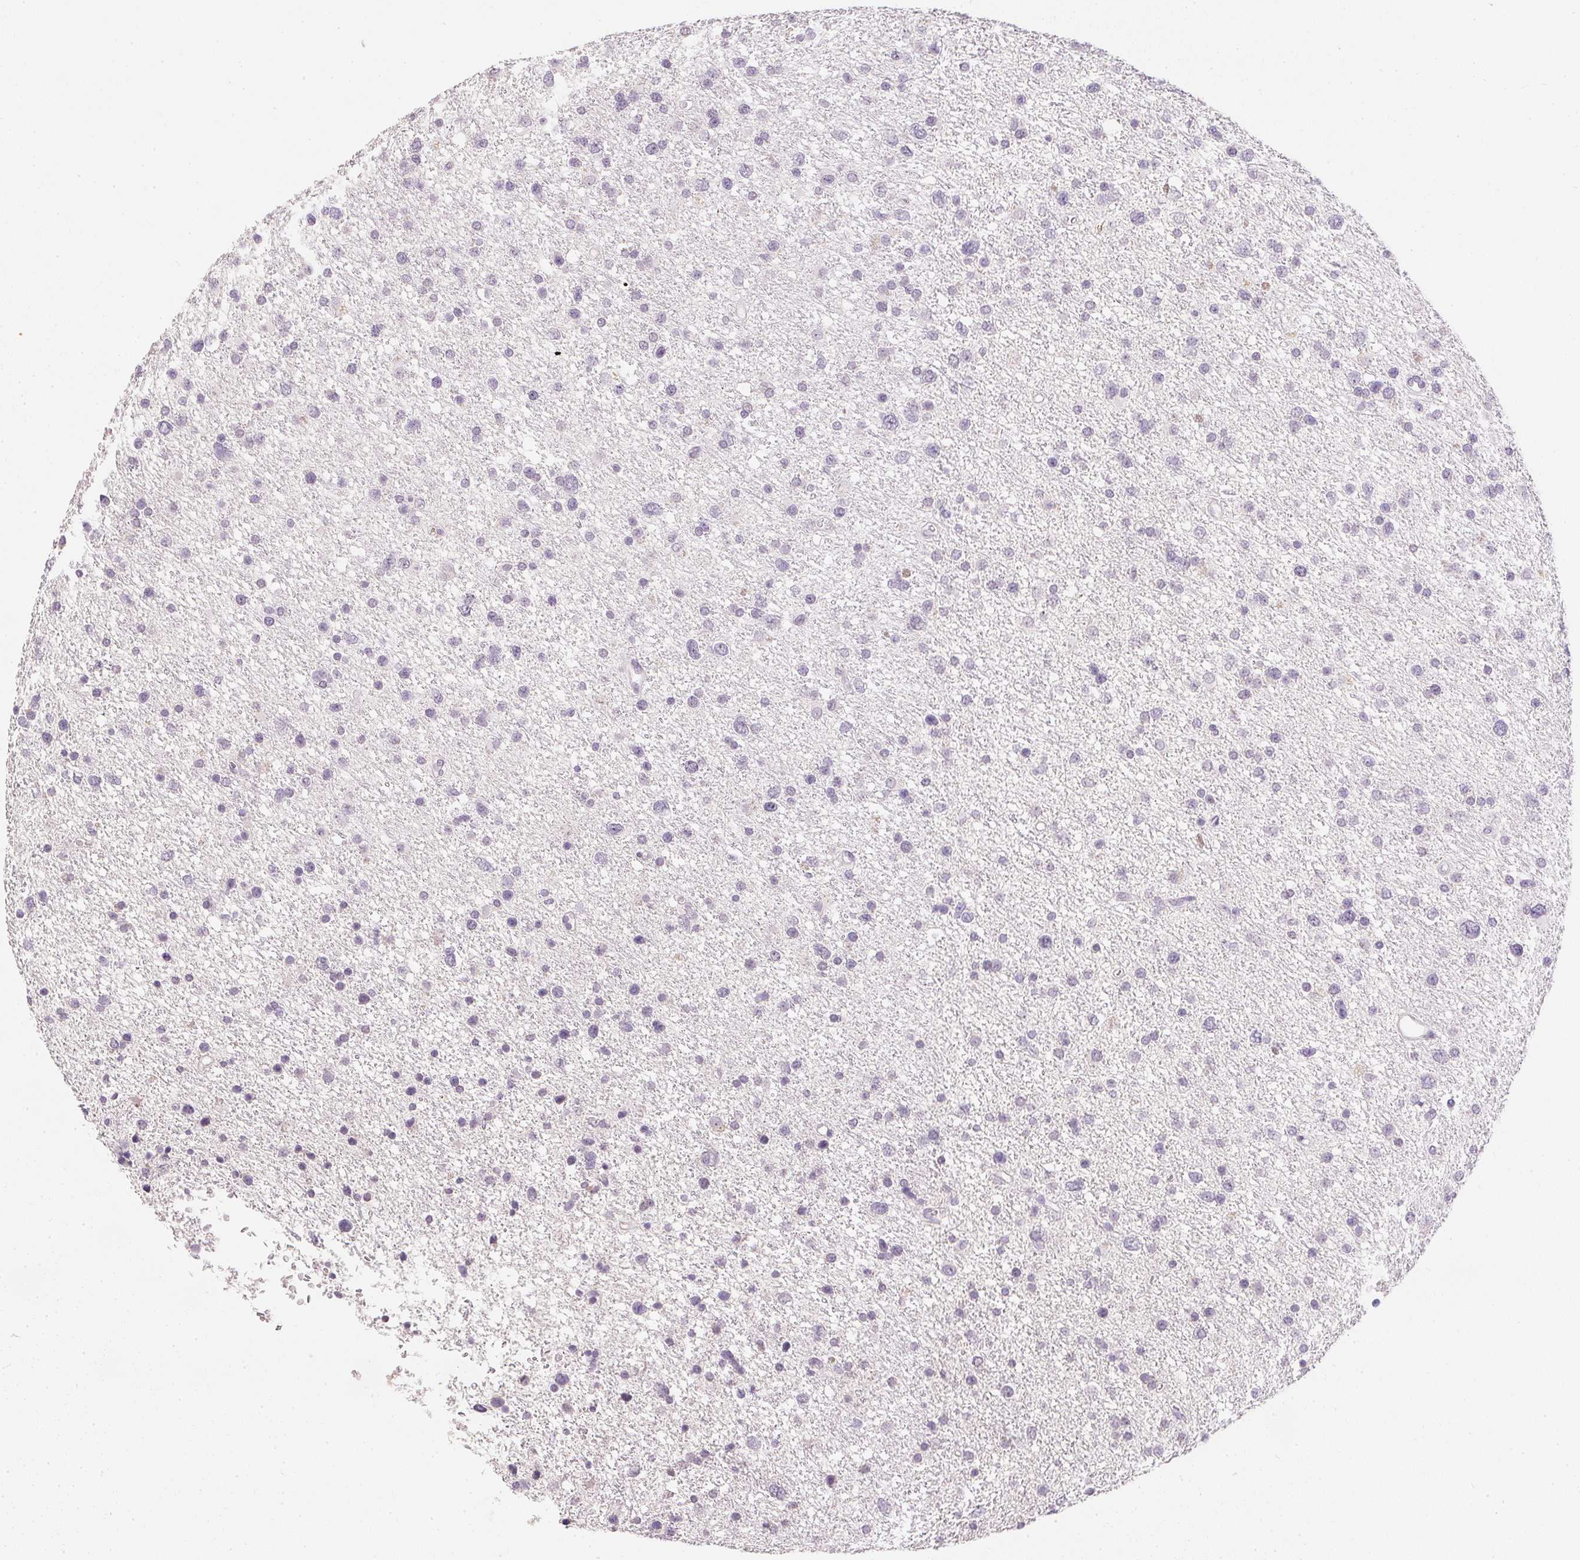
{"staining": {"intensity": "negative", "quantity": "none", "location": "none"}, "tissue": "glioma", "cell_type": "Tumor cells", "image_type": "cancer", "snomed": [{"axis": "morphology", "description": "Glioma, malignant, Low grade"}, {"axis": "topography", "description": "Brain"}], "caption": "Protein analysis of glioma displays no significant positivity in tumor cells.", "gene": "PPY", "patient": {"sex": "female", "age": 55}}